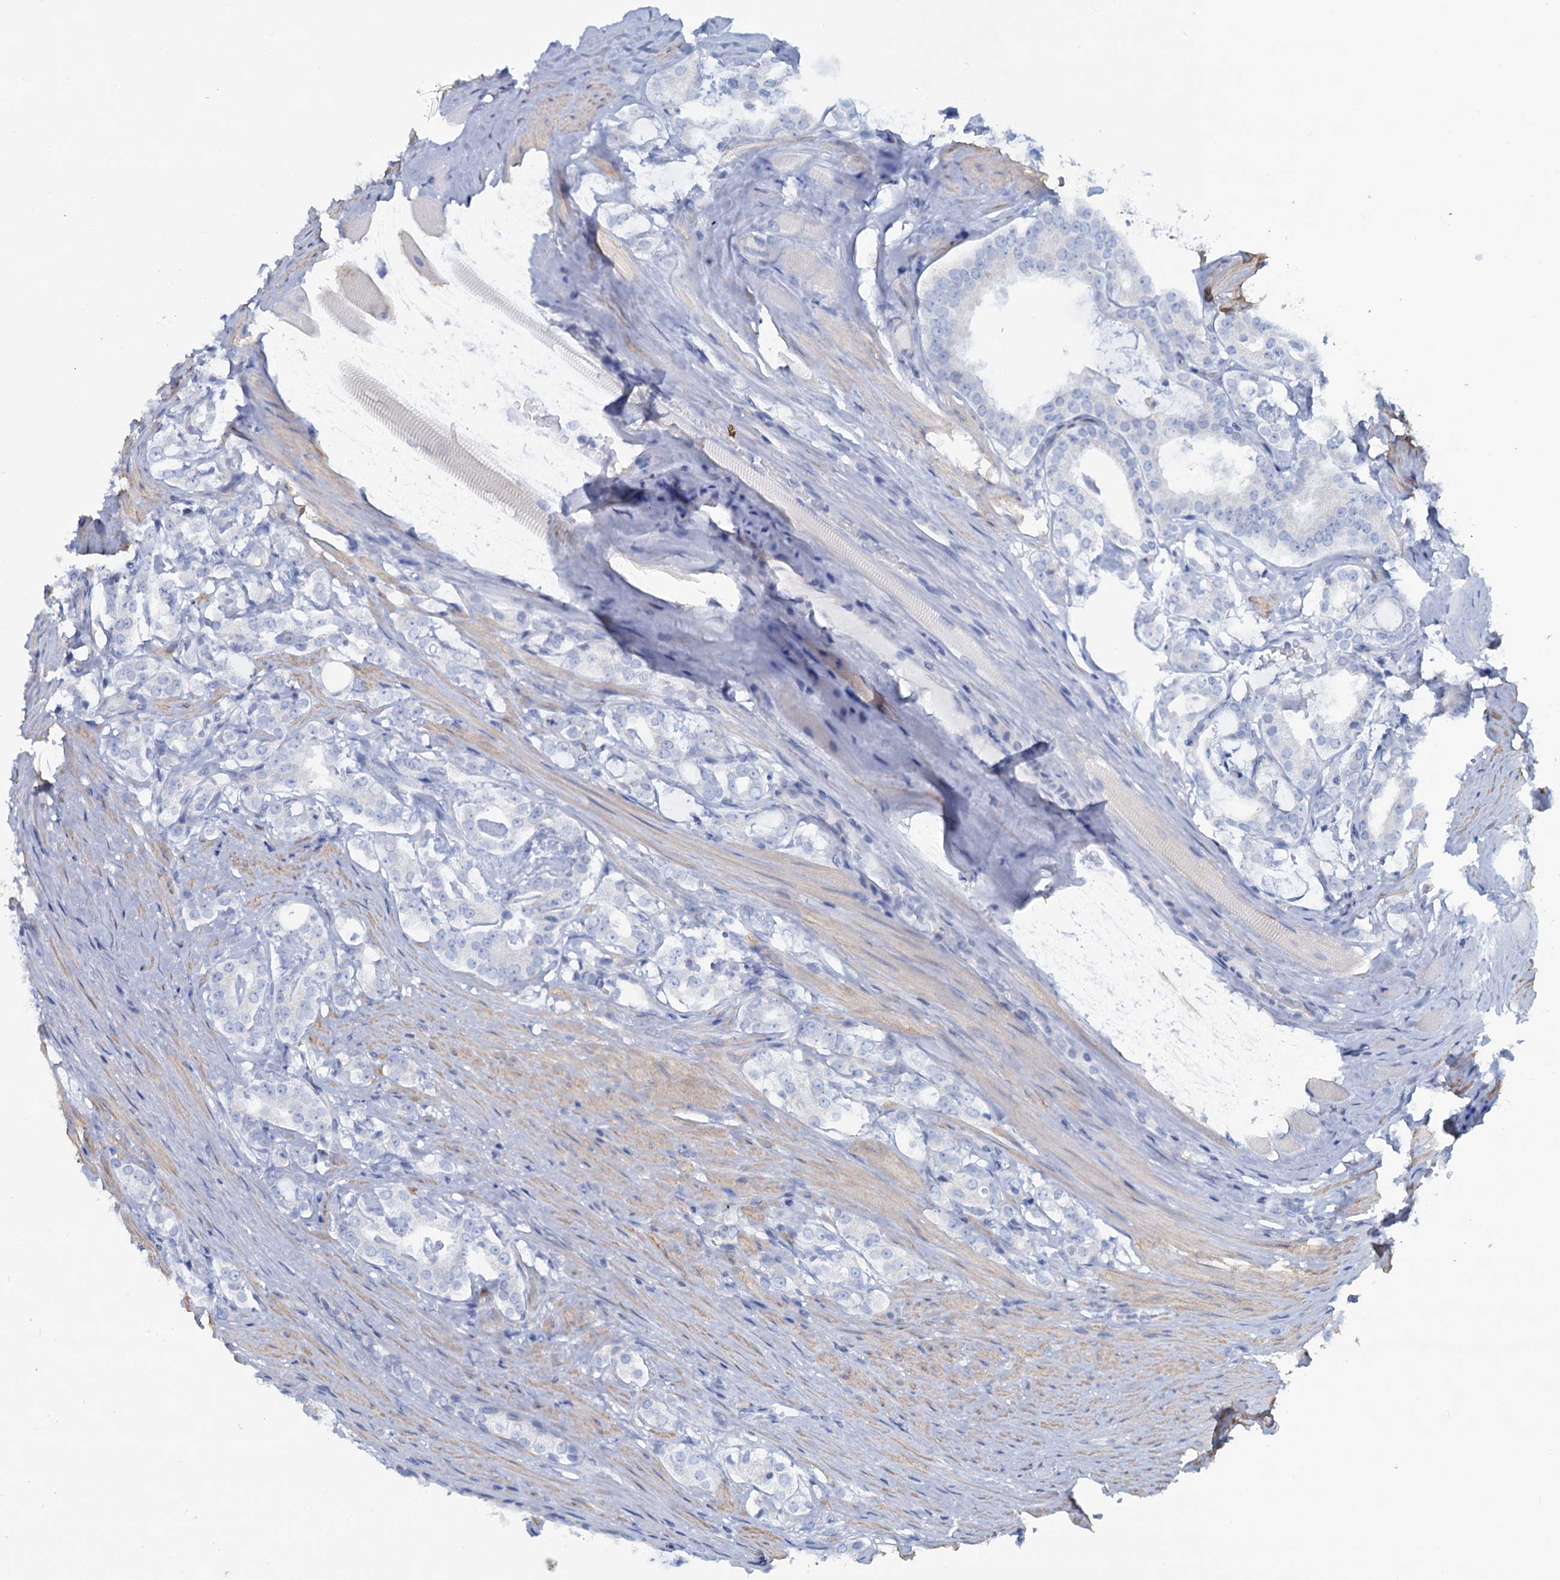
{"staining": {"intensity": "negative", "quantity": "none", "location": "none"}, "tissue": "prostate cancer", "cell_type": "Tumor cells", "image_type": "cancer", "snomed": [{"axis": "morphology", "description": "Adenocarcinoma, High grade"}, {"axis": "topography", "description": "Prostate"}], "caption": "There is no significant positivity in tumor cells of high-grade adenocarcinoma (prostate).", "gene": "SLC1A3", "patient": {"sex": "male", "age": 63}}